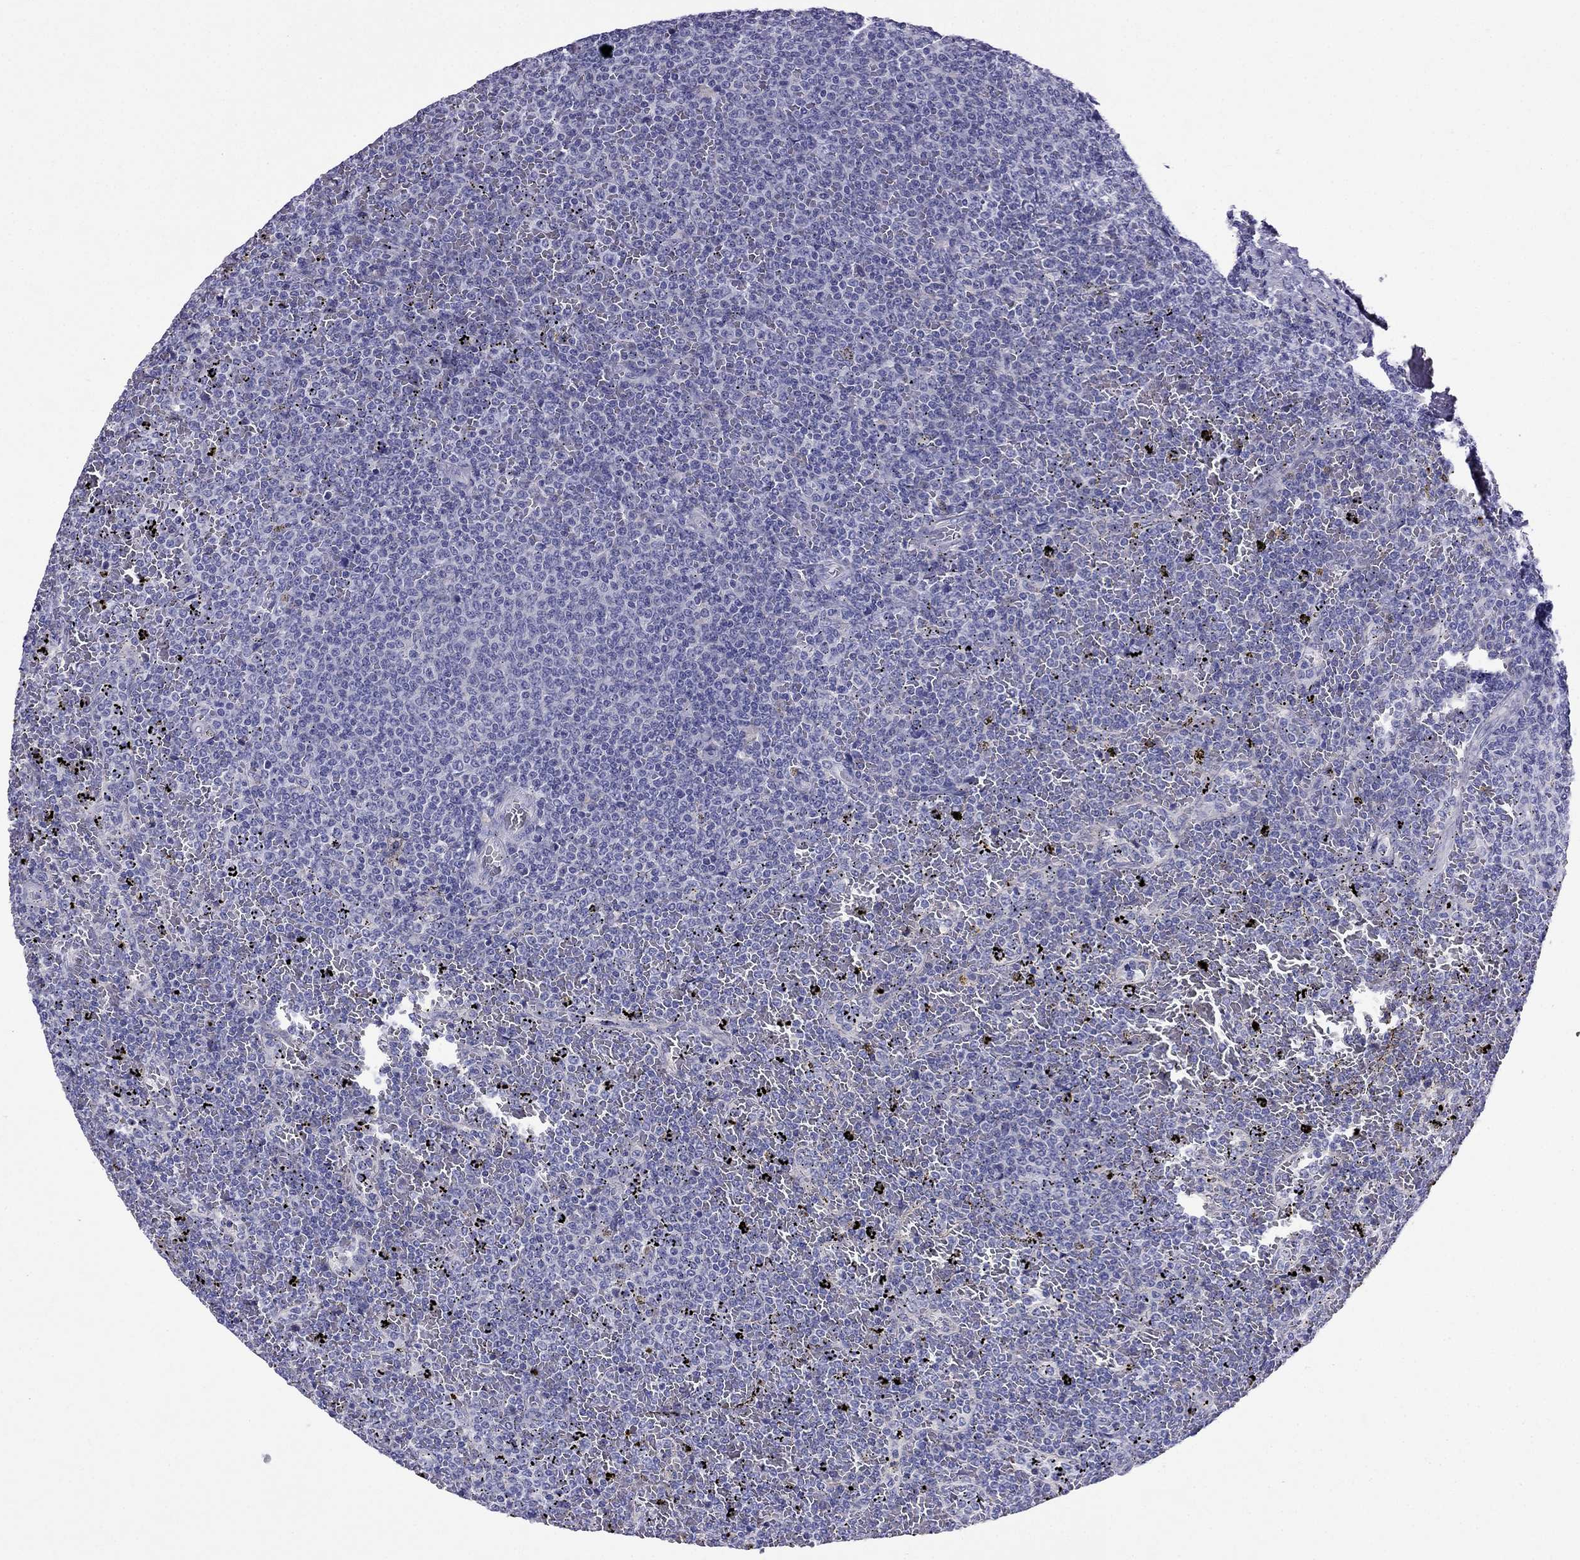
{"staining": {"intensity": "negative", "quantity": "none", "location": "none"}, "tissue": "lymphoma", "cell_type": "Tumor cells", "image_type": "cancer", "snomed": [{"axis": "morphology", "description": "Malignant lymphoma, non-Hodgkin's type, Low grade"}, {"axis": "topography", "description": "Spleen"}], "caption": "IHC histopathology image of neoplastic tissue: lymphoma stained with DAB displays no significant protein expression in tumor cells. The staining is performed using DAB (3,3'-diaminobenzidine) brown chromogen with nuclei counter-stained in using hematoxylin.", "gene": "TBC1D21", "patient": {"sex": "female", "age": 77}}